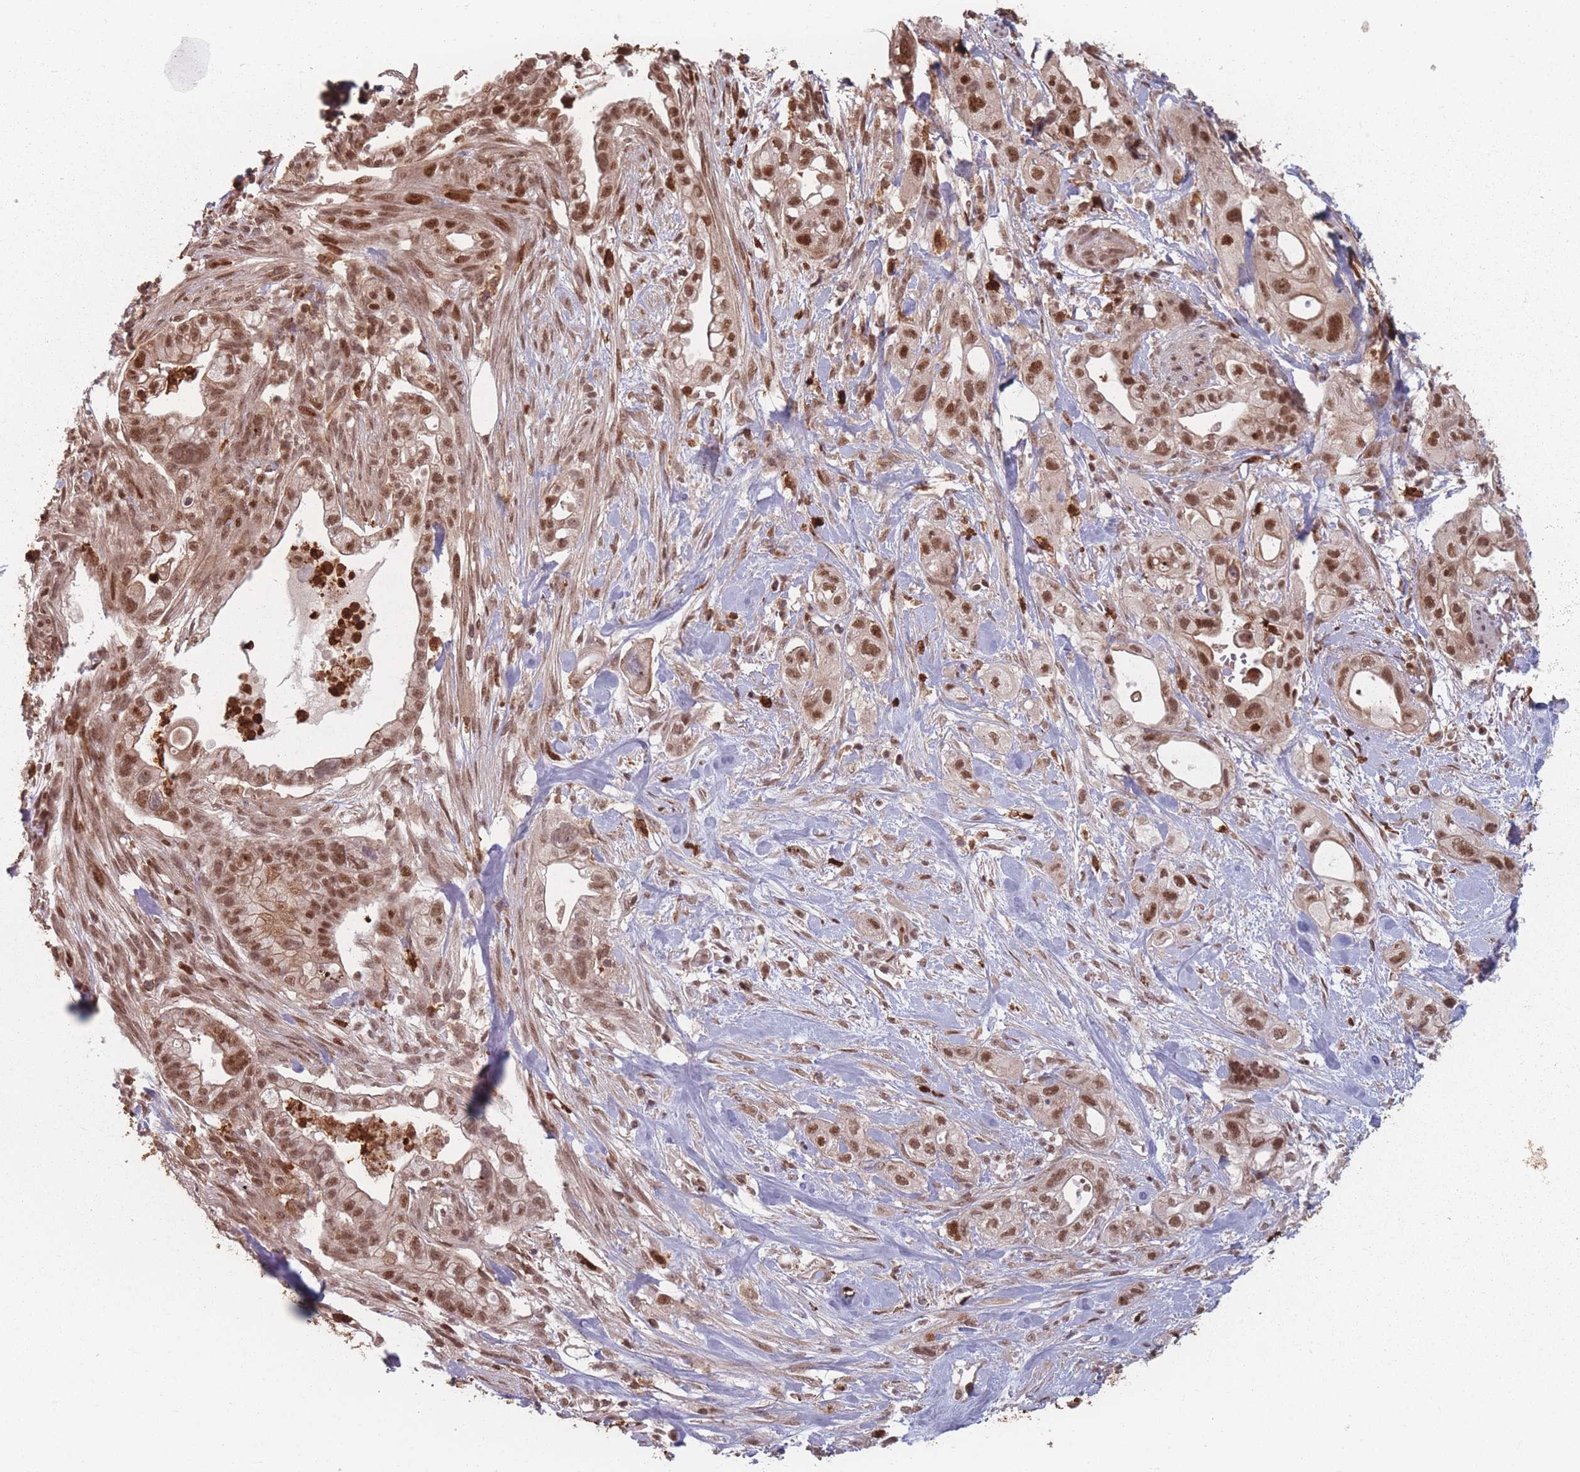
{"staining": {"intensity": "moderate", "quantity": ">75%", "location": "nuclear"}, "tissue": "pancreatic cancer", "cell_type": "Tumor cells", "image_type": "cancer", "snomed": [{"axis": "morphology", "description": "Adenocarcinoma, NOS"}, {"axis": "topography", "description": "Pancreas"}], "caption": "Adenocarcinoma (pancreatic) tissue exhibits moderate nuclear expression in approximately >75% of tumor cells, visualized by immunohistochemistry. (brown staining indicates protein expression, while blue staining denotes nuclei).", "gene": "WDR55", "patient": {"sex": "male", "age": 44}}